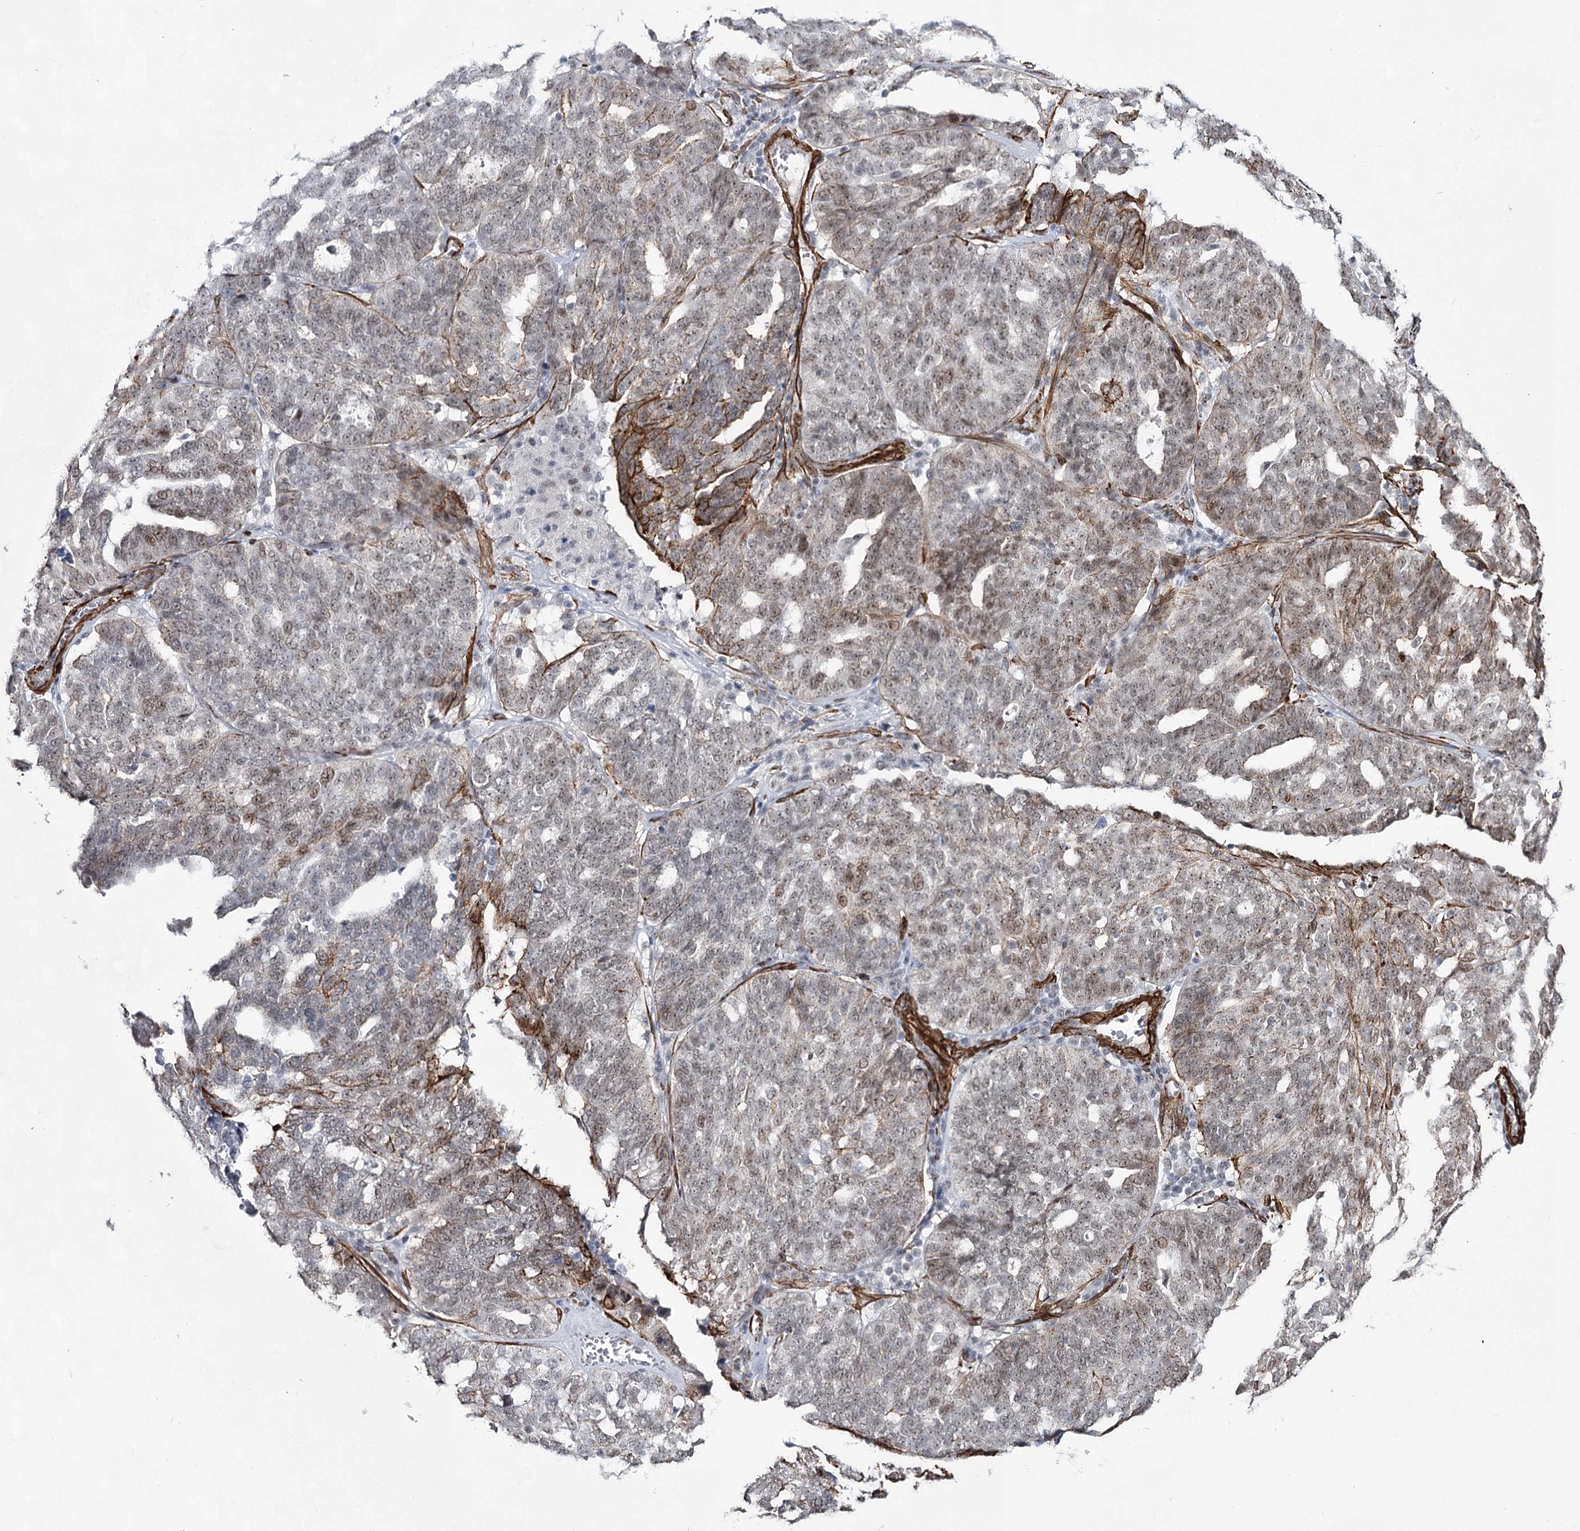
{"staining": {"intensity": "moderate", "quantity": "<25%", "location": "nuclear"}, "tissue": "ovarian cancer", "cell_type": "Tumor cells", "image_type": "cancer", "snomed": [{"axis": "morphology", "description": "Cystadenocarcinoma, serous, NOS"}, {"axis": "topography", "description": "Ovary"}], "caption": "Serous cystadenocarcinoma (ovarian) tissue demonstrates moderate nuclear positivity in about <25% of tumor cells", "gene": "CWF19L1", "patient": {"sex": "female", "age": 59}}